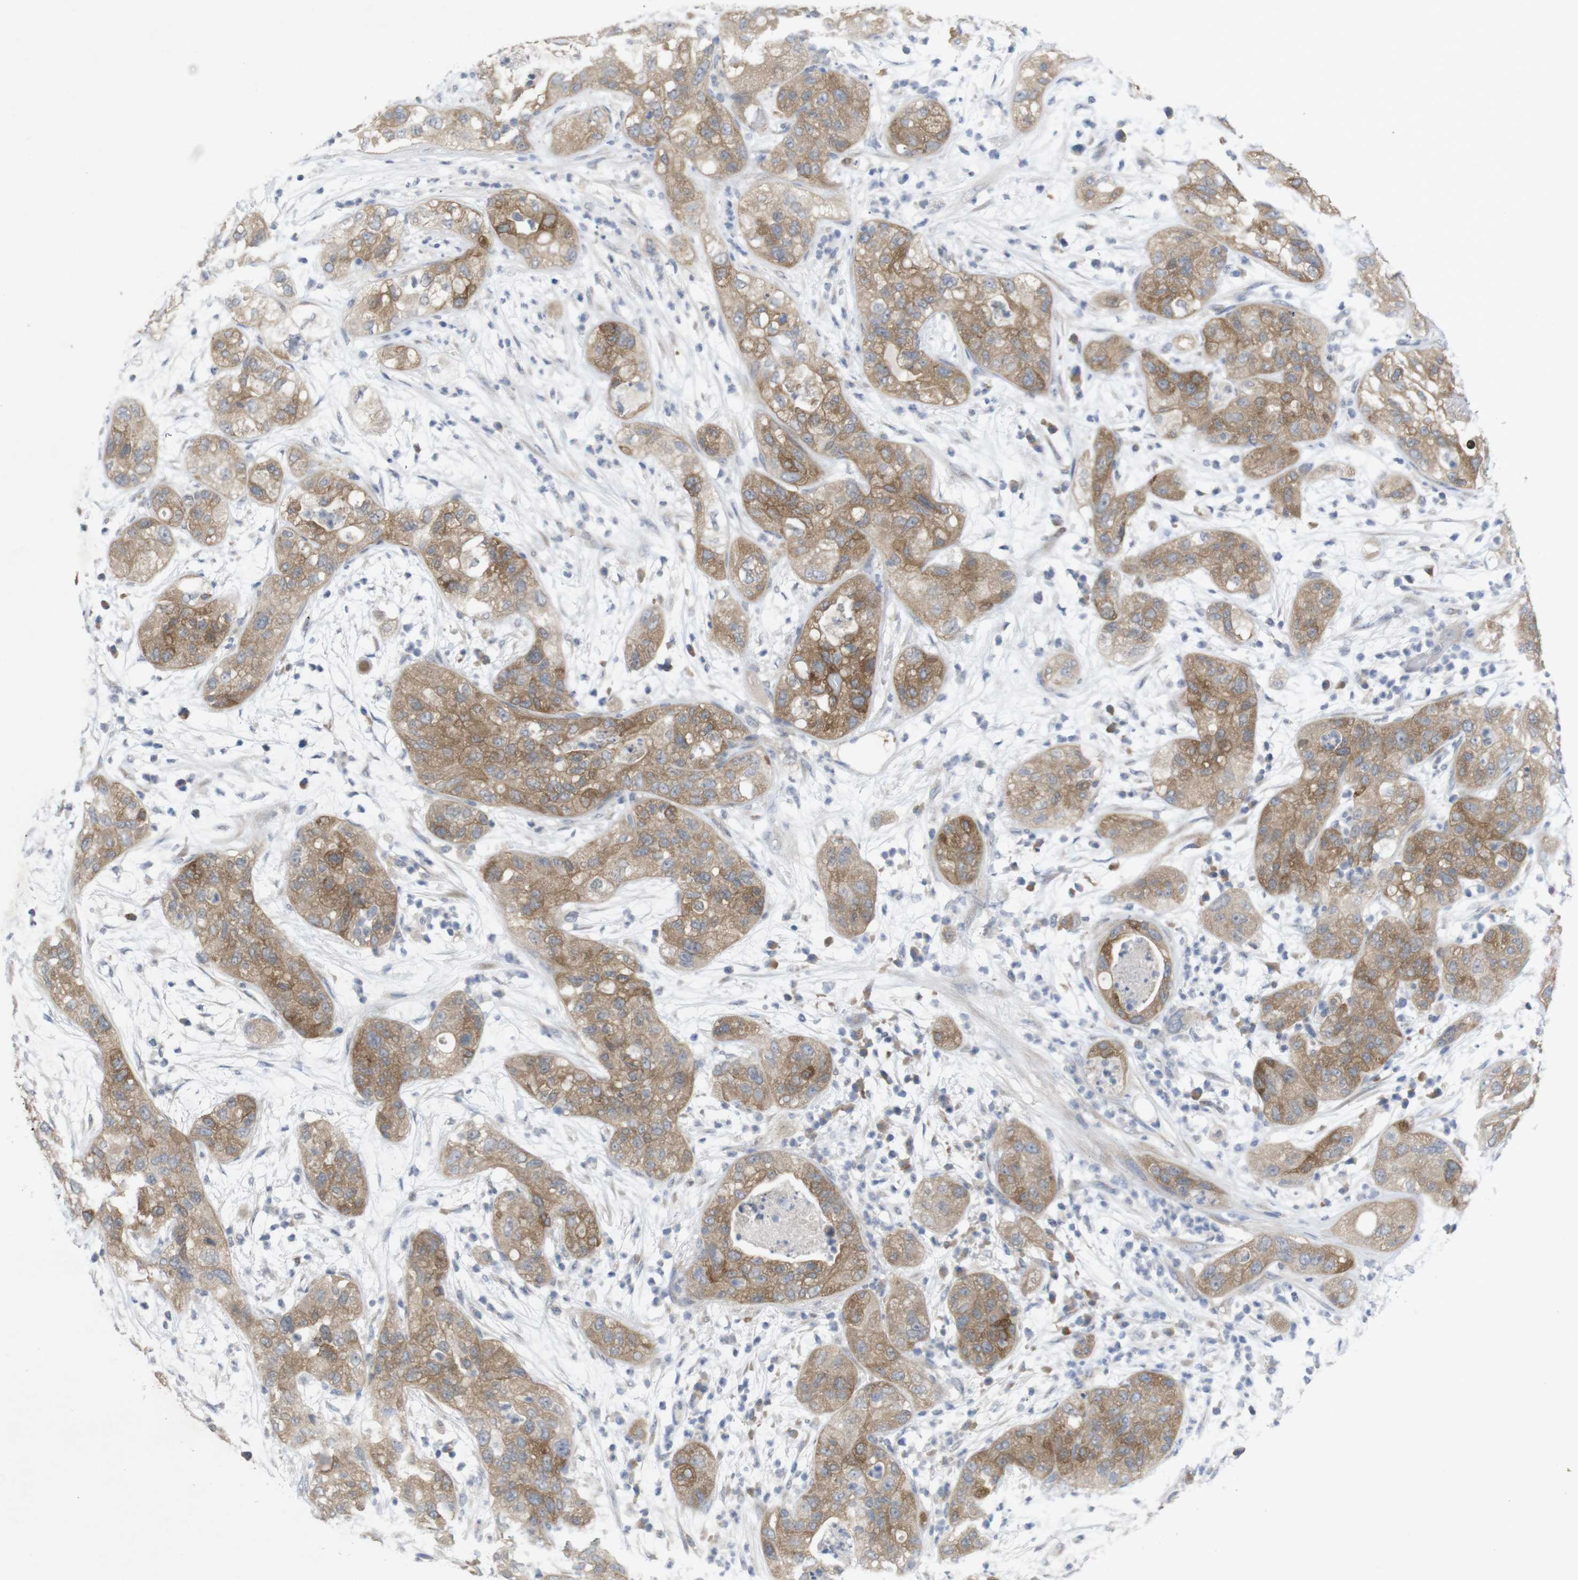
{"staining": {"intensity": "moderate", "quantity": ">75%", "location": "cytoplasmic/membranous"}, "tissue": "pancreatic cancer", "cell_type": "Tumor cells", "image_type": "cancer", "snomed": [{"axis": "morphology", "description": "Adenocarcinoma, NOS"}, {"axis": "topography", "description": "Pancreas"}], "caption": "Immunohistochemistry (DAB (3,3'-diaminobenzidine)) staining of adenocarcinoma (pancreatic) shows moderate cytoplasmic/membranous protein expression in approximately >75% of tumor cells. The staining is performed using DAB brown chromogen to label protein expression. The nuclei are counter-stained blue using hematoxylin.", "gene": "BCAR3", "patient": {"sex": "female", "age": 78}}